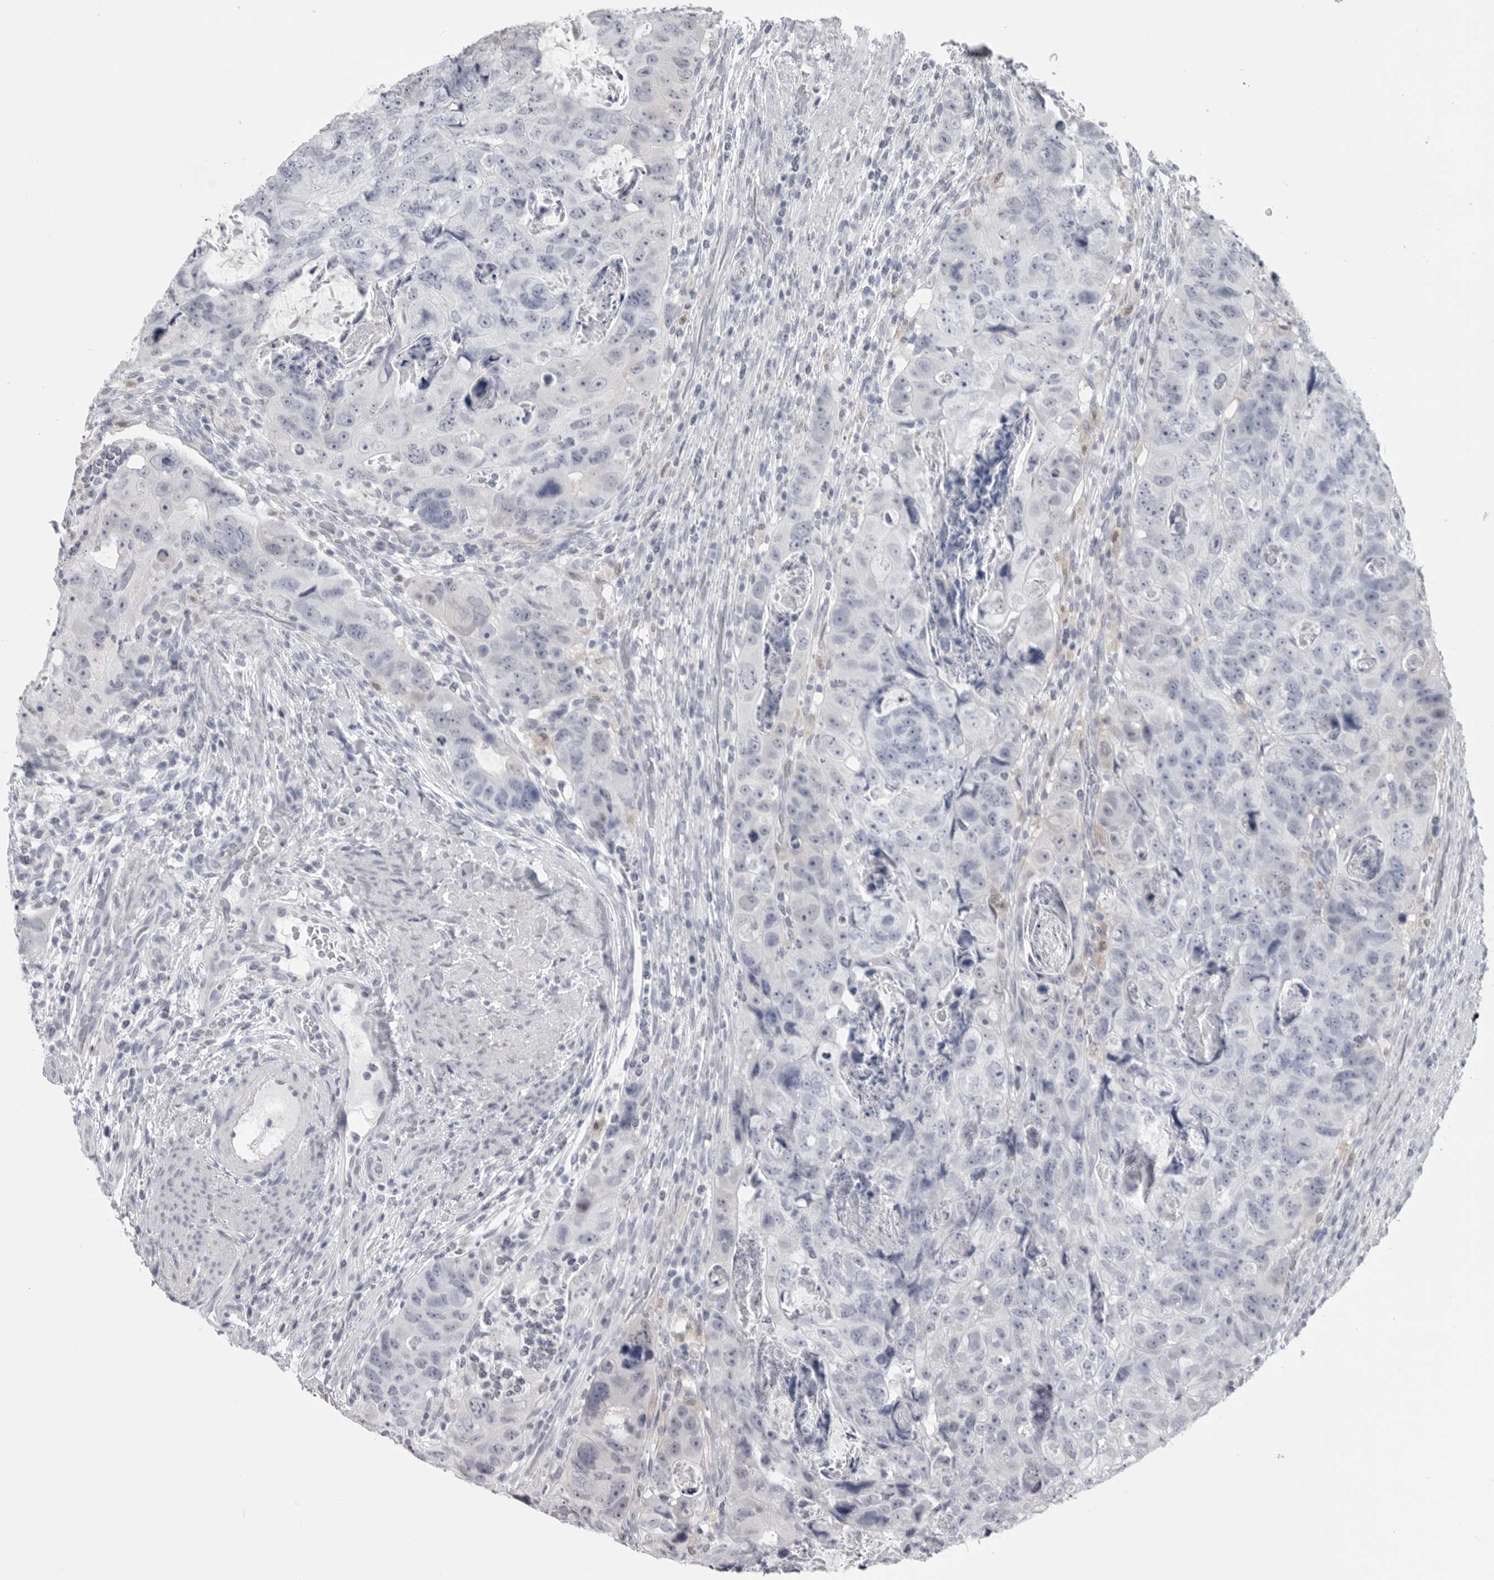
{"staining": {"intensity": "negative", "quantity": "none", "location": "none"}, "tissue": "colorectal cancer", "cell_type": "Tumor cells", "image_type": "cancer", "snomed": [{"axis": "morphology", "description": "Adenocarcinoma, NOS"}, {"axis": "topography", "description": "Rectum"}], "caption": "A micrograph of human adenocarcinoma (colorectal) is negative for staining in tumor cells.", "gene": "PNPO", "patient": {"sex": "male", "age": 59}}